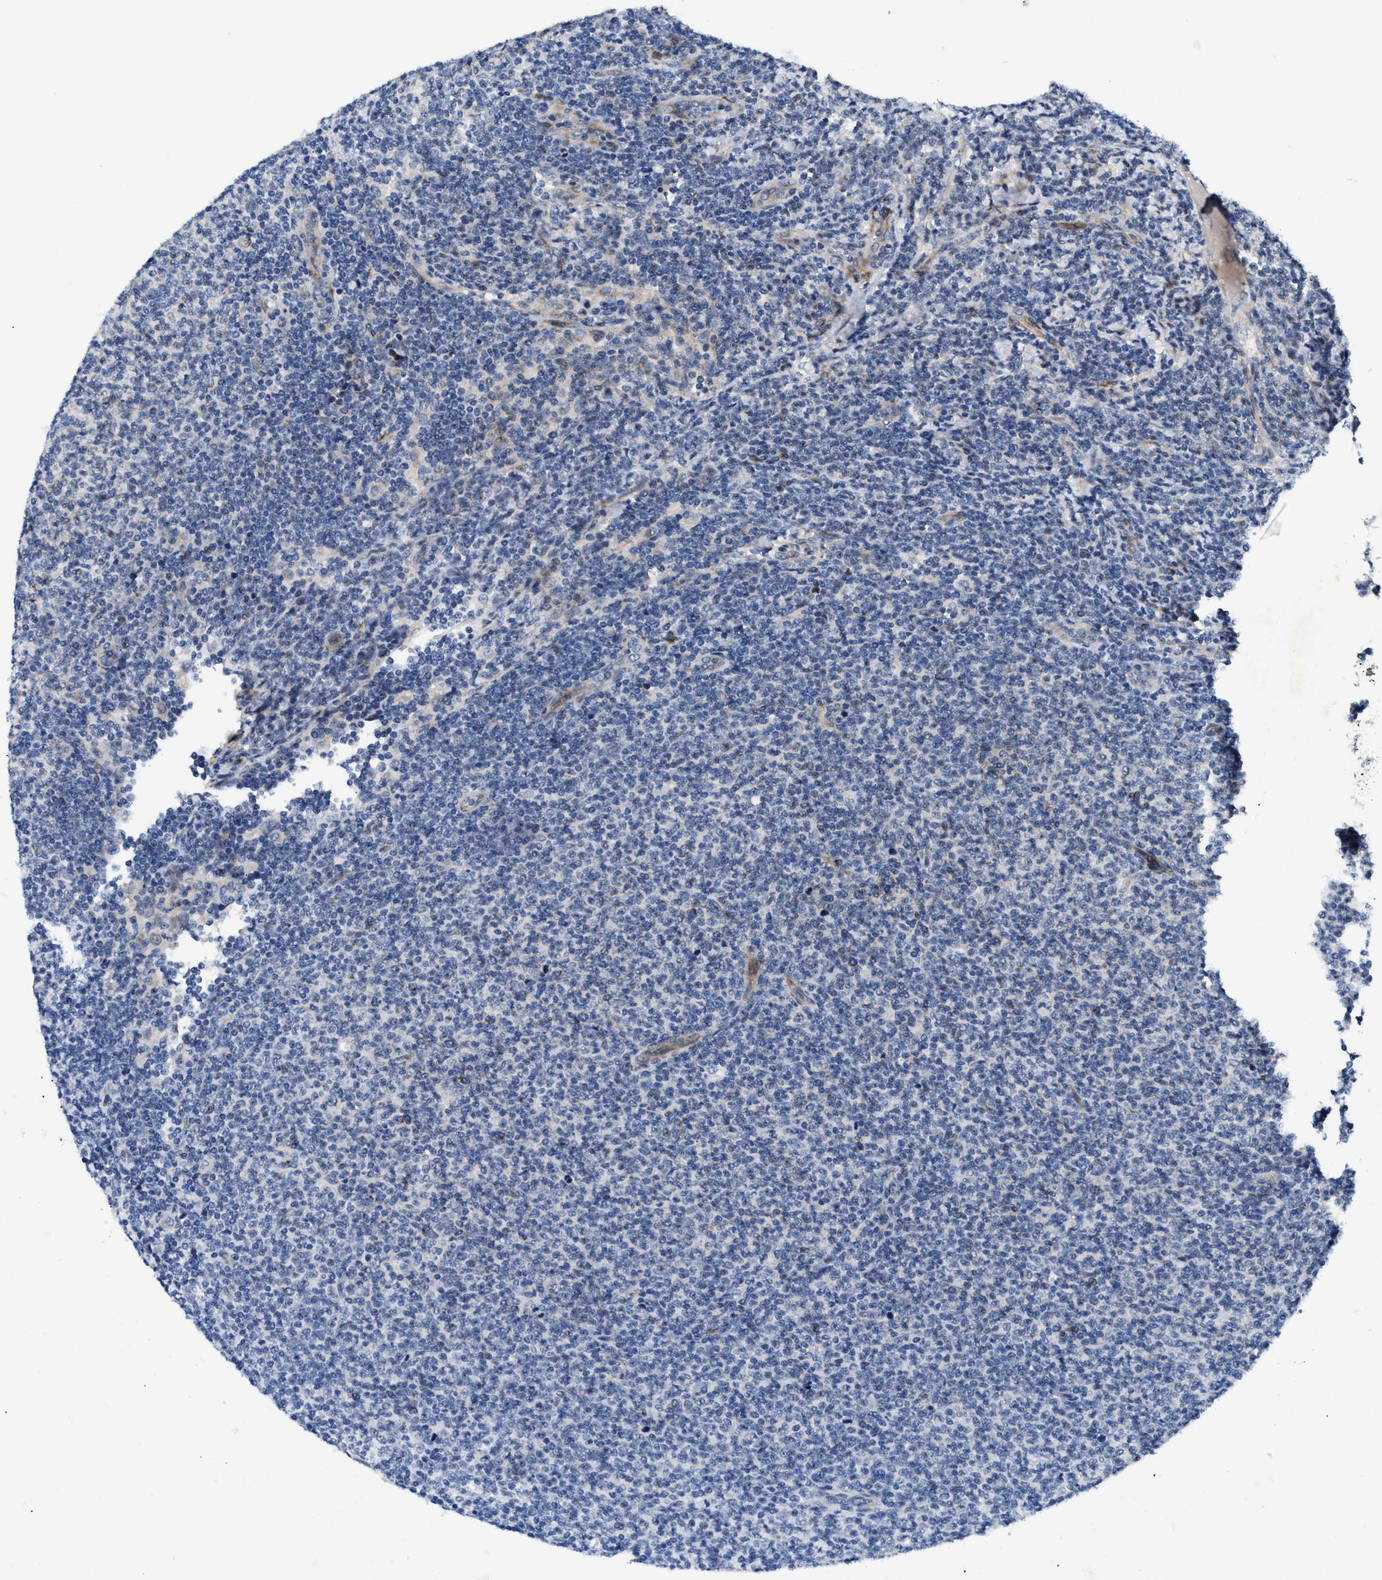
{"staining": {"intensity": "negative", "quantity": "none", "location": "none"}, "tissue": "lymphoma", "cell_type": "Tumor cells", "image_type": "cancer", "snomed": [{"axis": "morphology", "description": "Malignant lymphoma, non-Hodgkin's type, Low grade"}, {"axis": "topography", "description": "Lymph node"}], "caption": "Immunohistochemistry (IHC) histopathology image of neoplastic tissue: lymphoma stained with DAB displays no significant protein staining in tumor cells.", "gene": "IL17RC", "patient": {"sex": "male", "age": 66}}